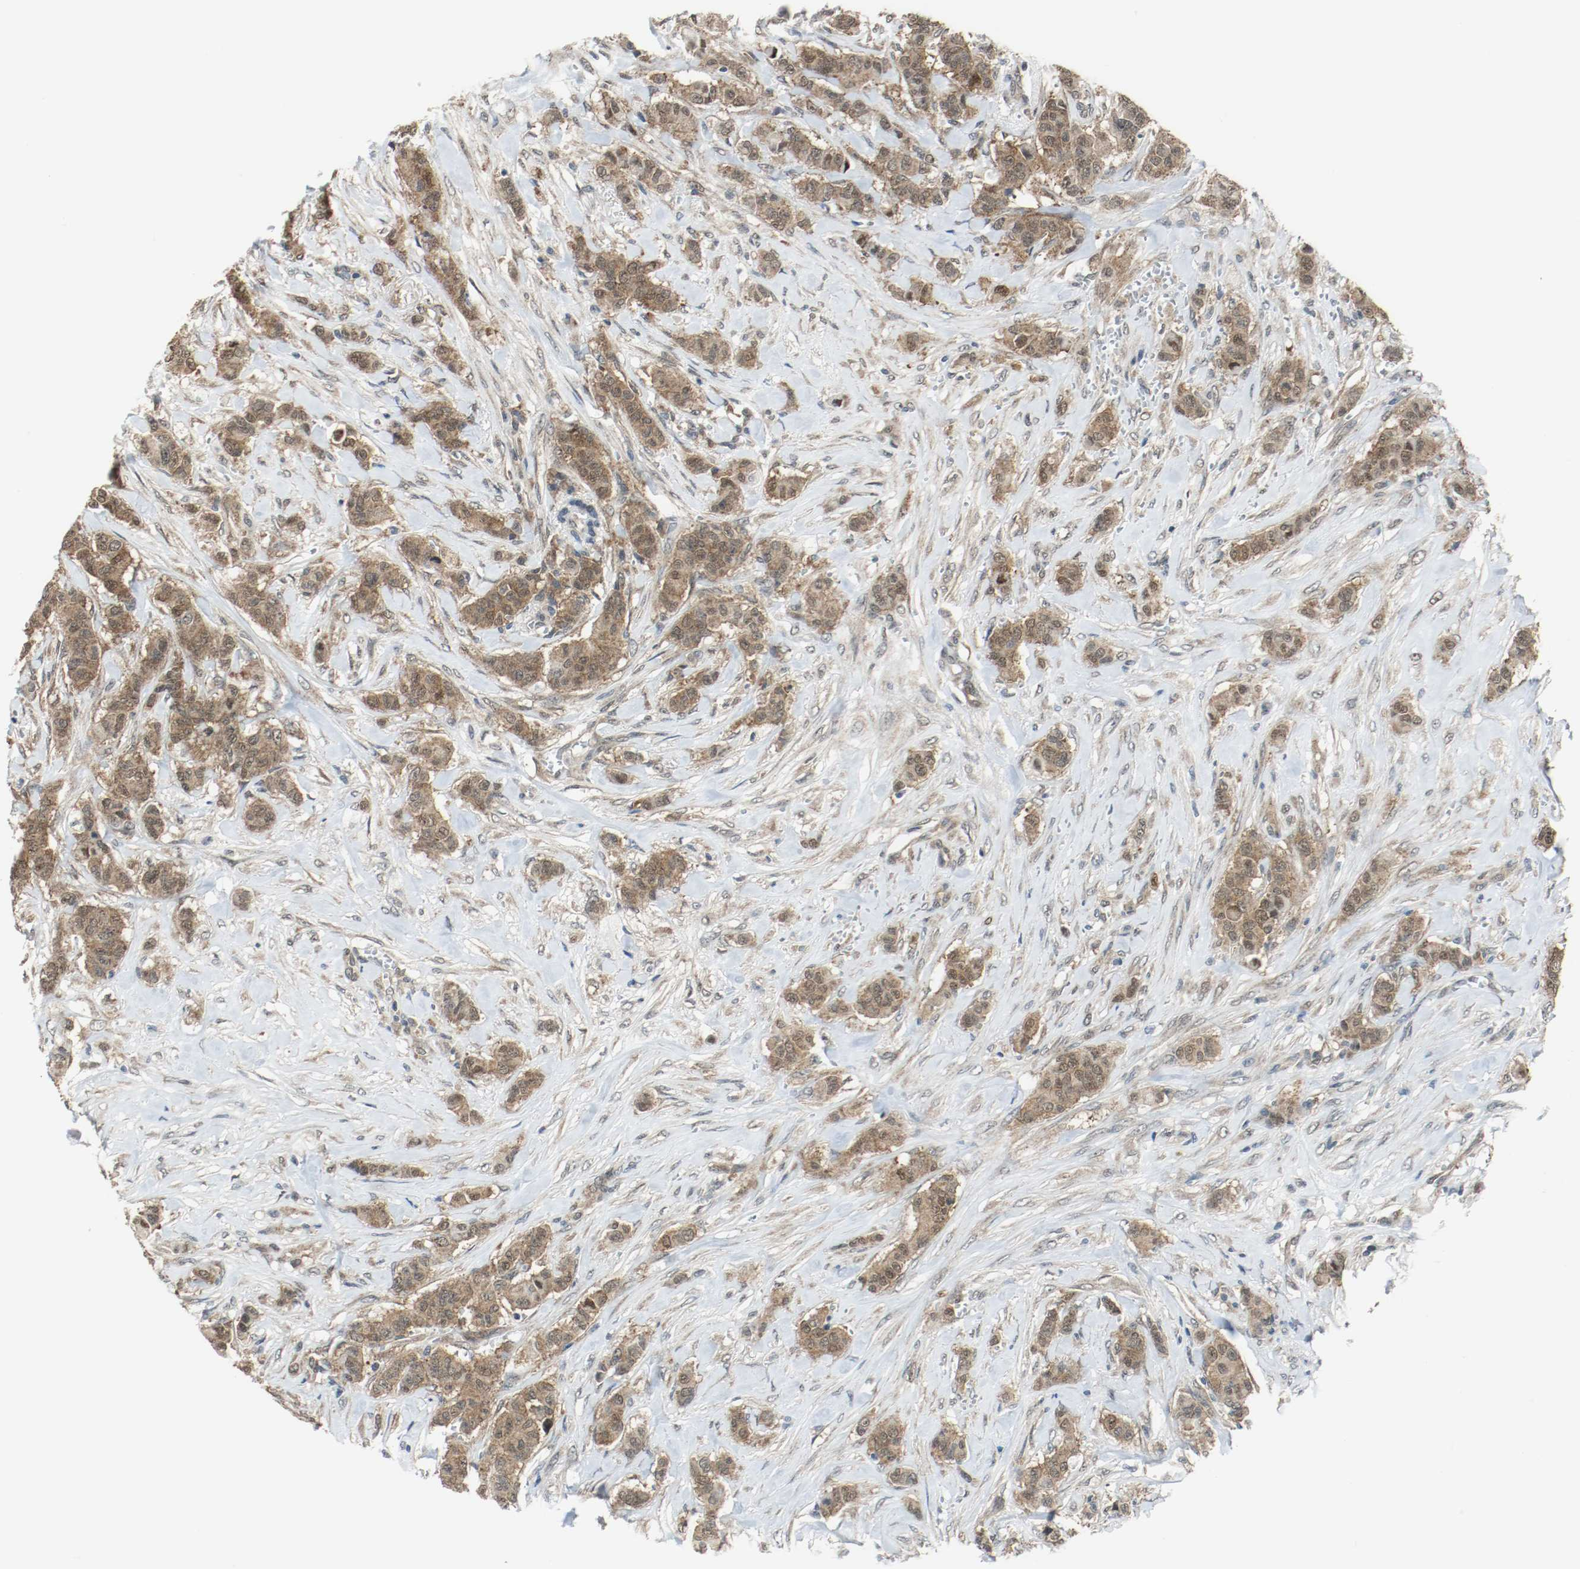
{"staining": {"intensity": "moderate", "quantity": ">75%", "location": "cytoplasmic/membranous,nuclear"}, "tissue": "breast cancer", "cell_type": "Tumor cells", "image_type": "cancer", "snomed": [{"axis": "morphology", "description": "Duct carcinoma"}, {"axis": "topography", "description": "Breast"}], "caption": "Immunohistochemistry (IHC) (DAB (3,3'-diaminobenzidine)) staining of invasive ductal carcinoma (breast) displays moderate cytoplasmic/membranous and nuclear protein staining in approximately >75% of tumor cells.", "gene": "PPME1", "patient": {"sex": "female", "age": 40}}